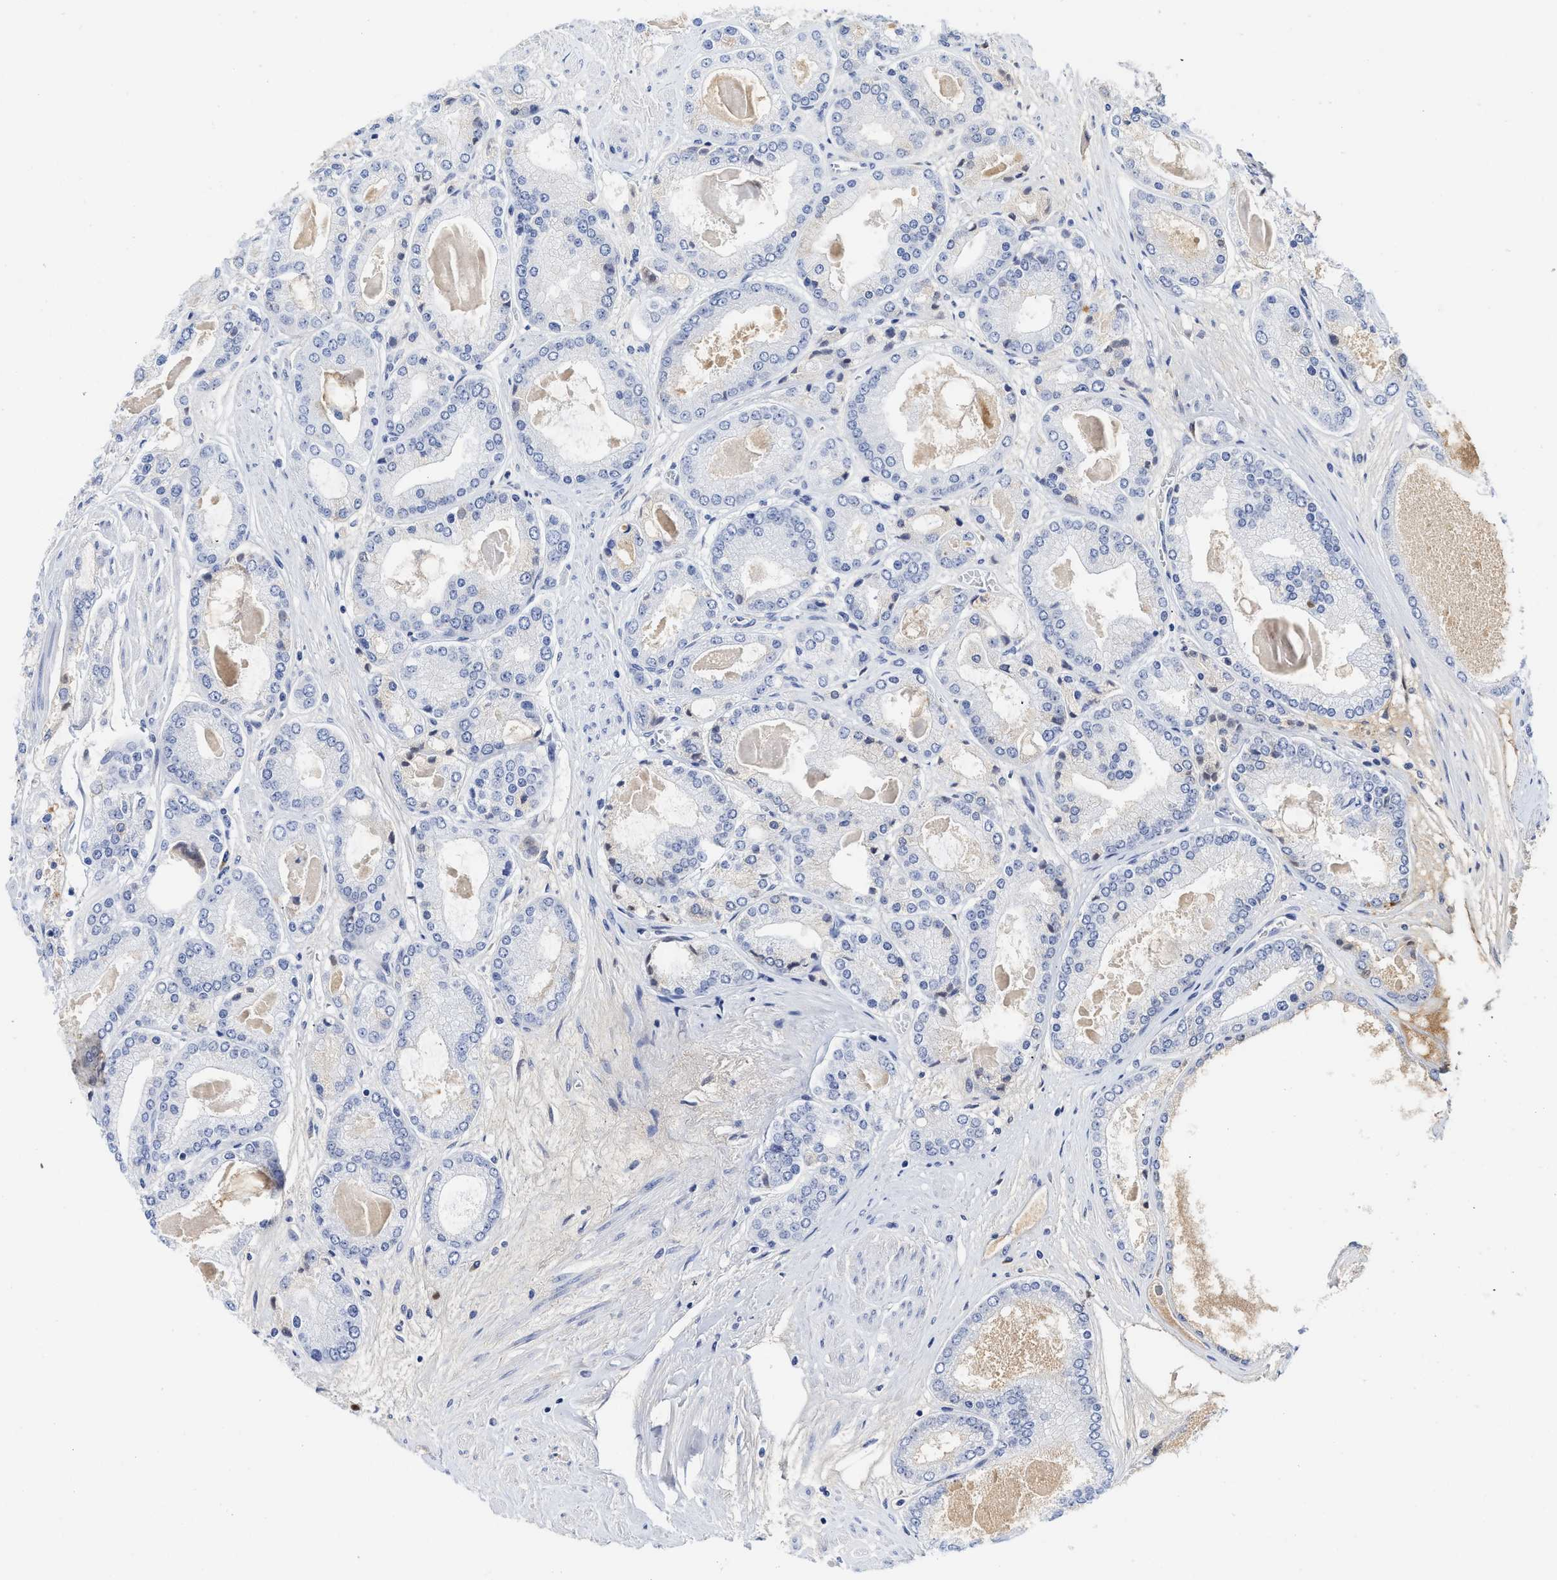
{"staining": {"intensity": "negative", "quantity": "none", "location": "none"}, "tissue": "prostate cancer", "cell_type": "Tumor cells", "image_type": "cancer", "snomed": [{"axis": "morphology", "description": "Adenocarcinoma, High grade"}, {"axis": "topography", "description": "Prostate"}], "caption": "Prostate adenocarcinoma (high-grade) stained for a protein using immunohistochemistry demonstrates no expression tumor cells.", "gene": "C2", "patient": {"sex": "male", "age": 59}}